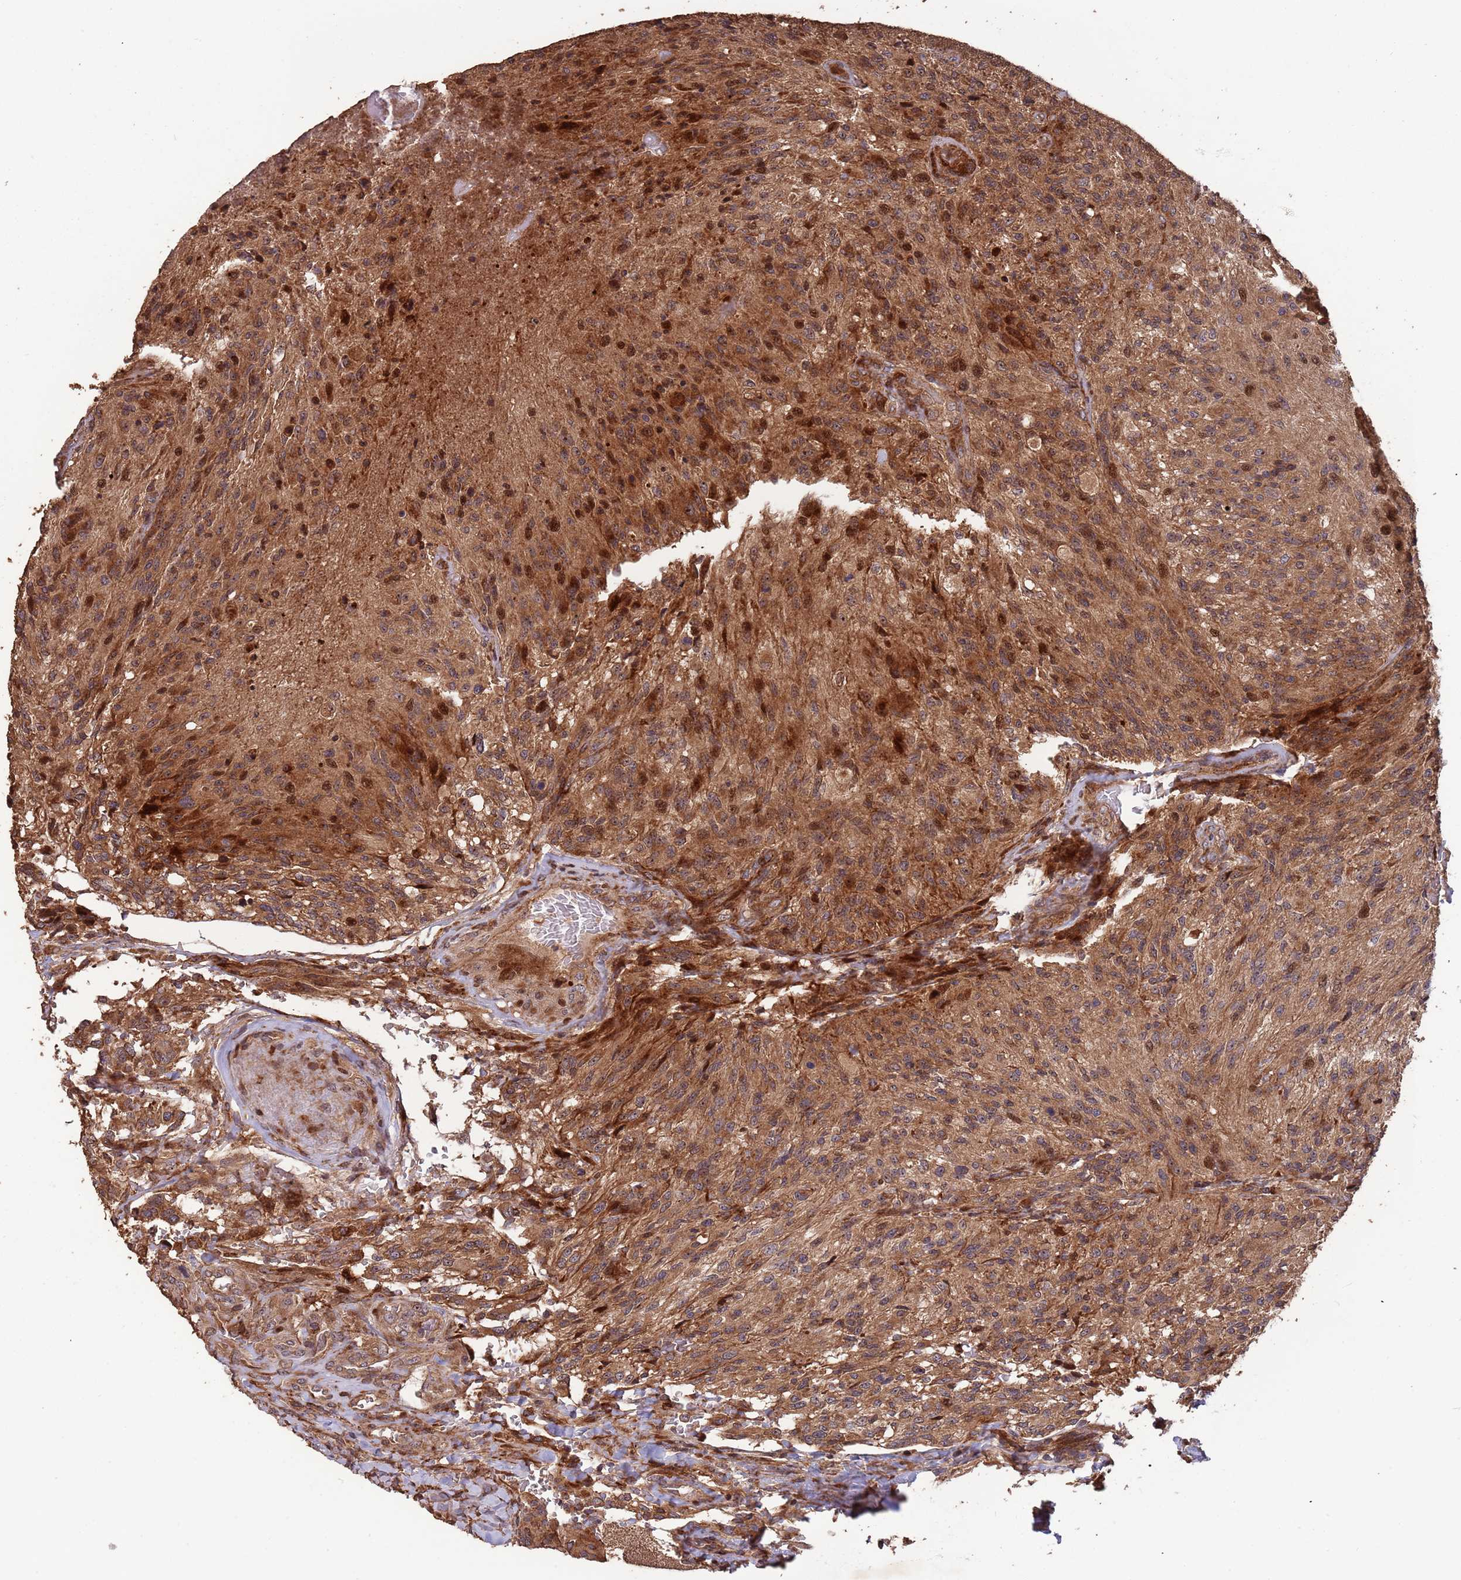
{"staining": {"intensity": "moderate", "quantity": ">75%", "location": "cytoplasmic/membranous,nuclear"}, "tissue": "glioma", "cell_type": "Tumor cells", "image_type": "cancer", "snomed": [{"axis": "morphology", "description": "Normal tissue, NOS"}, {"axis": "morphology", "description": "Glioma, malignant, High grade"}, {"axis": "topography", "description": "Cerebral cortex"}], "caption": "Immunohistochemical staining of human glioma reveals moderate cytoplasmic/membranous and nuclear protein positivity in approximately >75% of tumor cells. (IHC, brightfield microscopy, high magnification).", "gene": "ZNF428", "patient": {"sex": "male", "age": 56}}